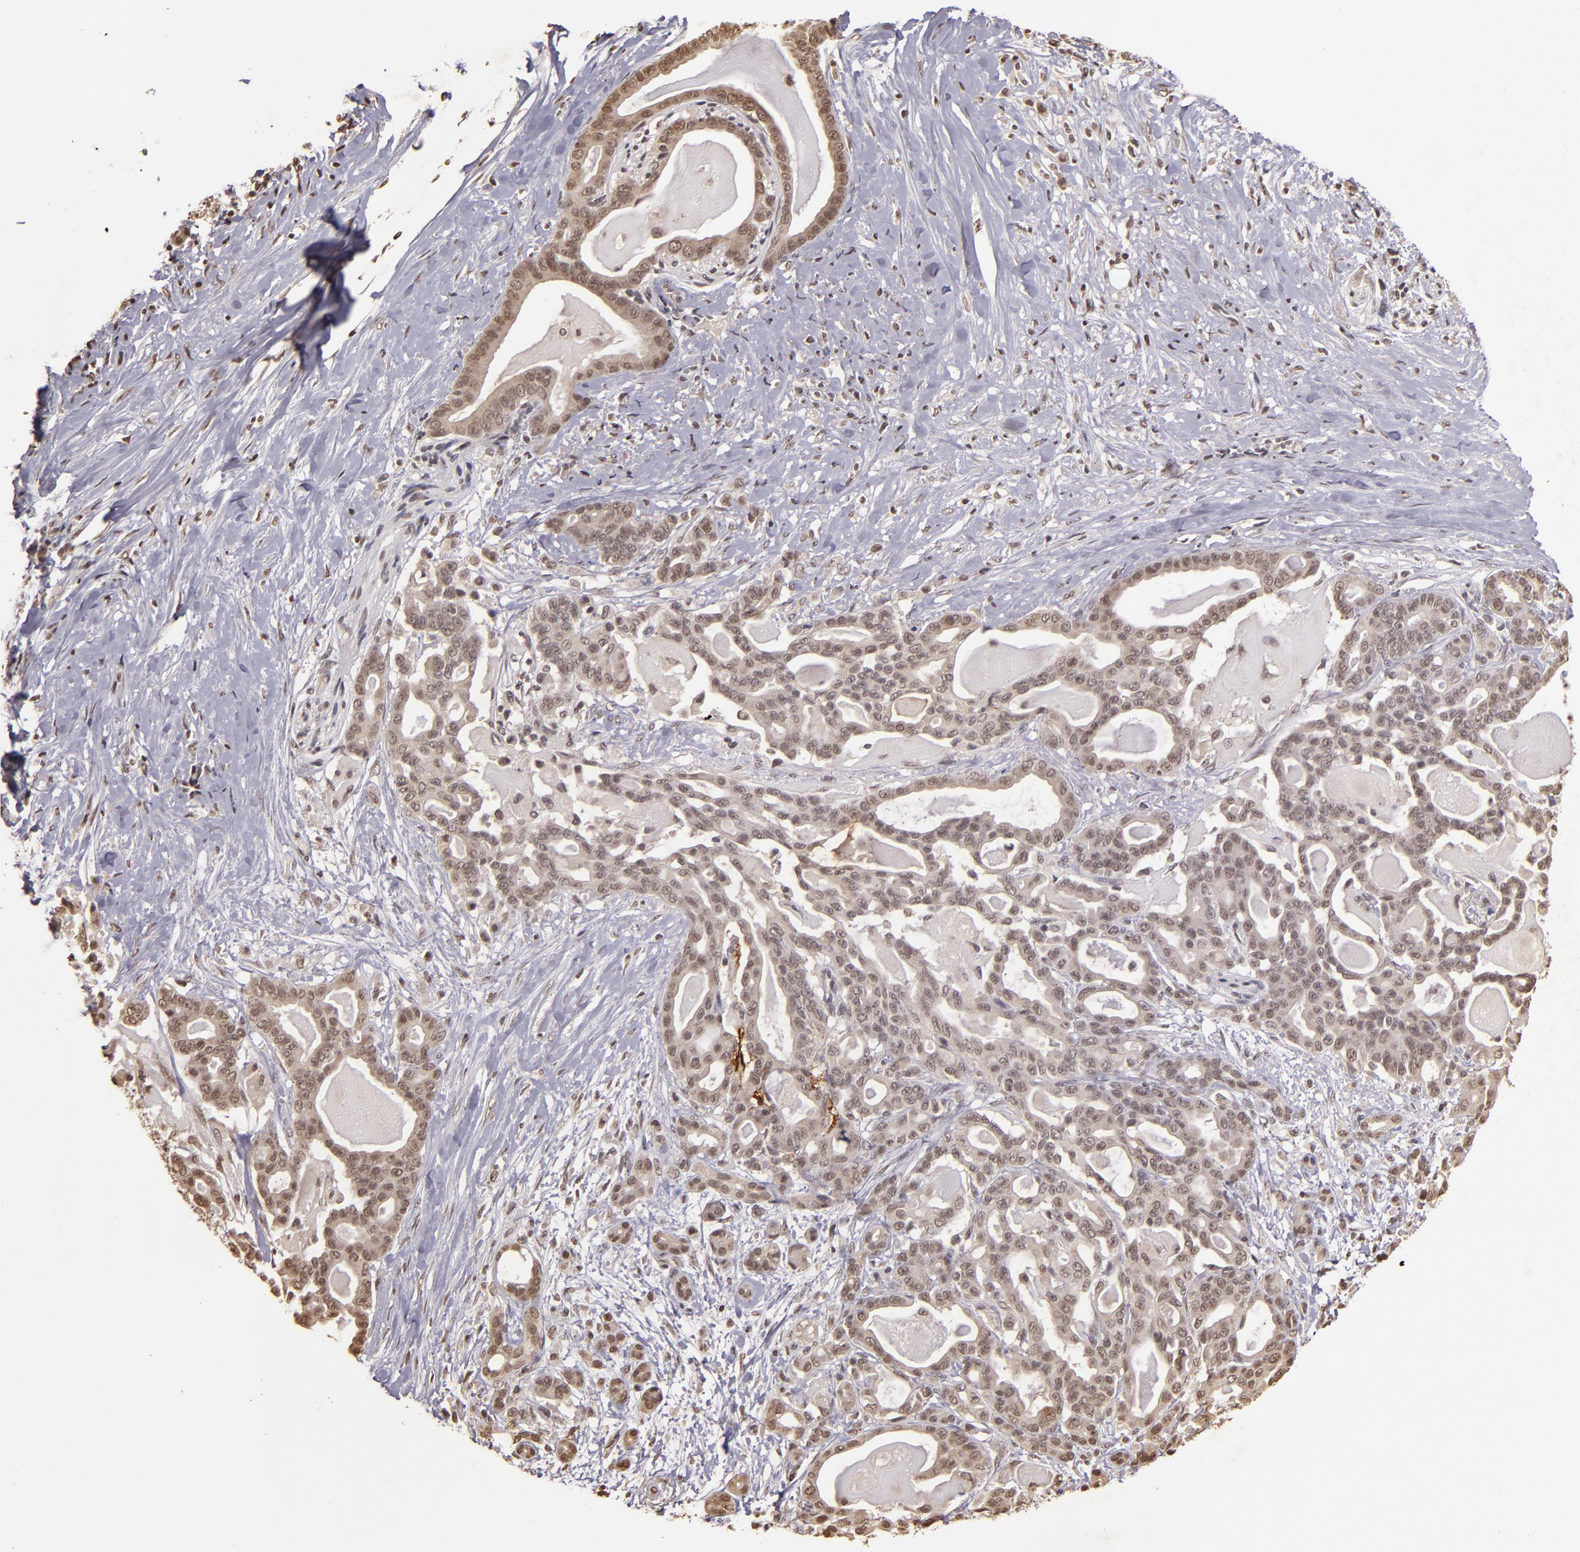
{"staining": {"intensity": "weak", "quantity": ">75%", "location": "cytoplasmic/membranous,nuclear"}, "tissue": "pancreatic cancer", "cell_type": "Tumor cells", "image_type": "cancer", "snomed": [{"axis": "morphology", "description": "Adenocarcinoma, NOS"}, {"axis": "topography", "description": "Pancreas"}], "caption": "Weak cytoplasmic/membranous and nuclear positivity is present in about >75% of tumor cells in pancreatic adenocarcinoma.", "gene": "CUL1", "patient": {"sex": "male", "age": 63}}